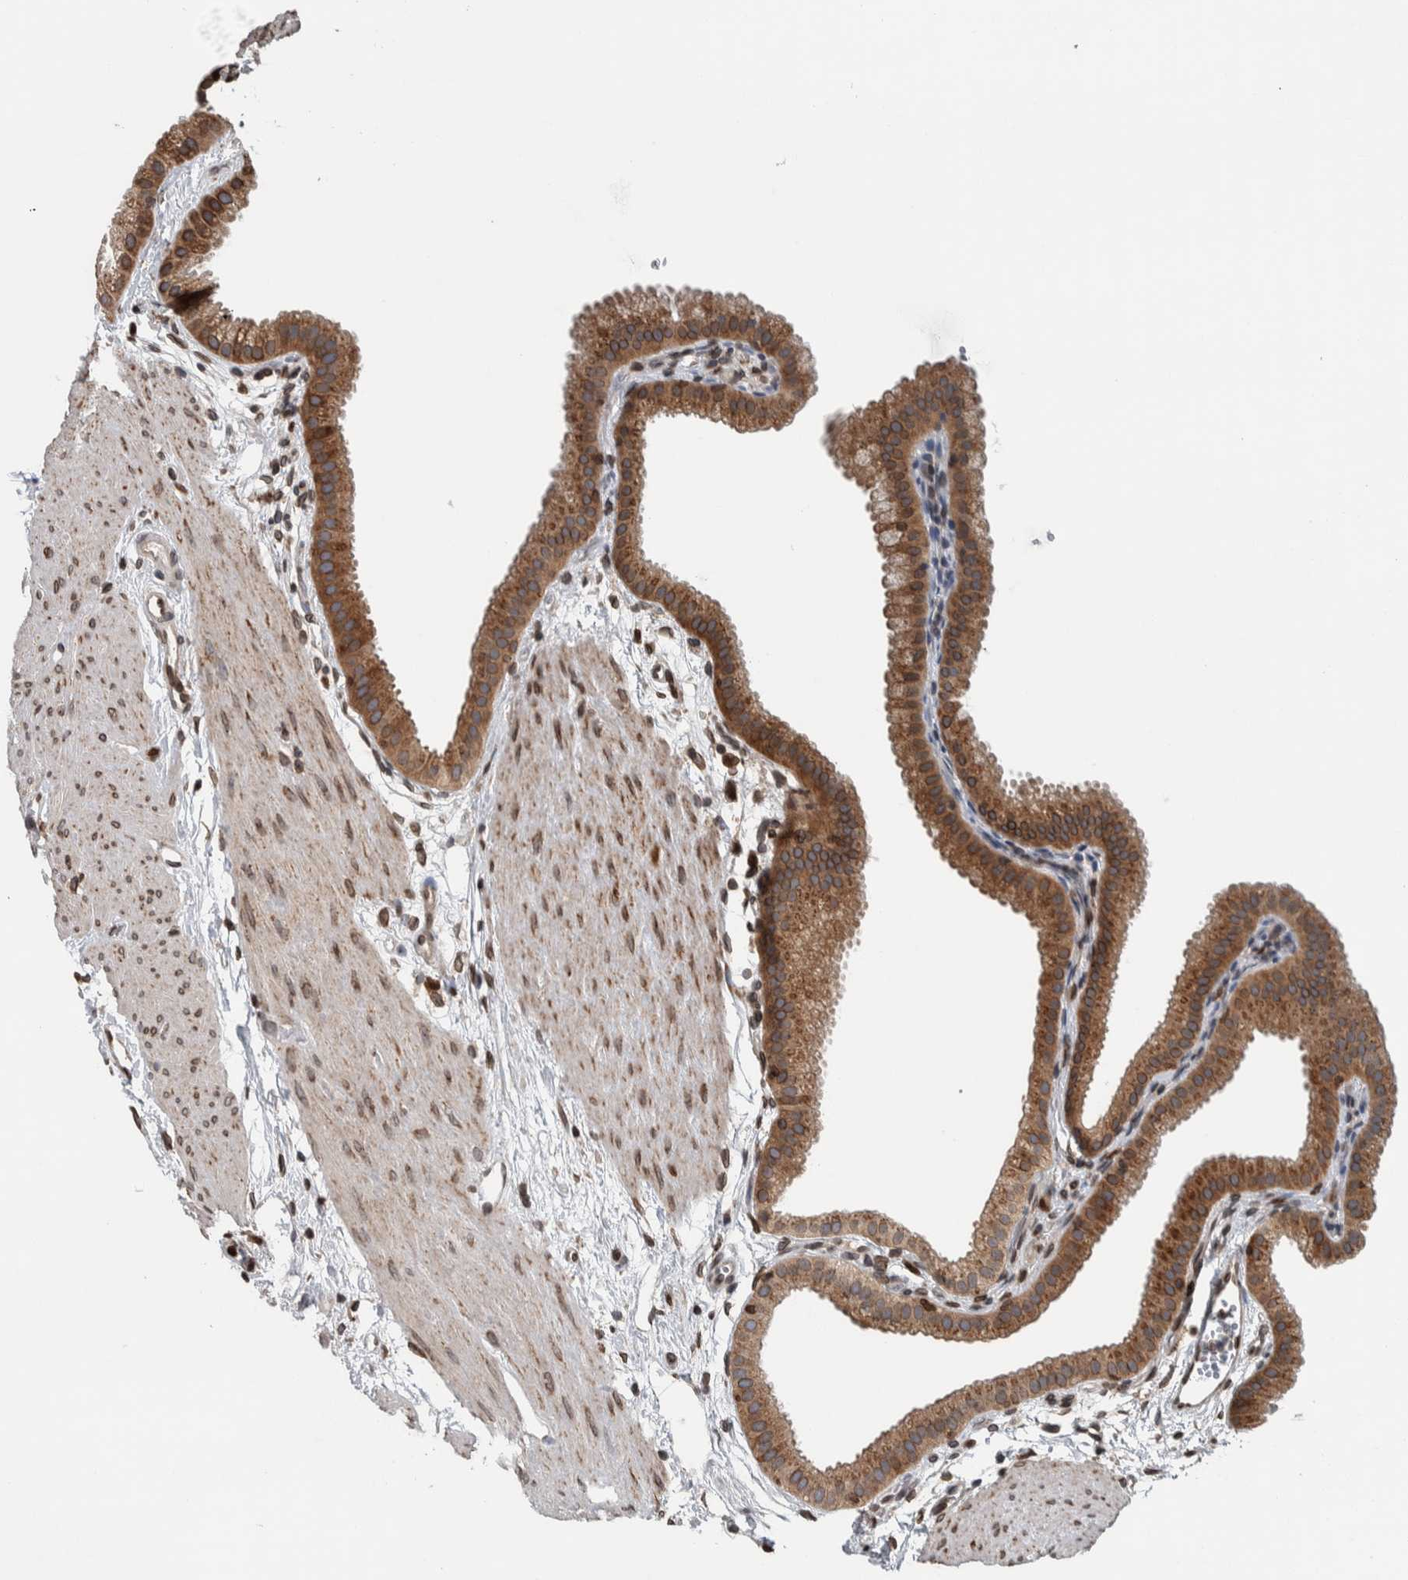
{"staining": {"intensity": "moderate", "quantity": ">75%", "location": "cytoplasmic/membranous,nuclear"}, "tissue": "gallbladder", "cell_type": "Glandular cells", "image_type": "normal", "snomed": [{"axis": "morphology", "description": "Normal tissue, NOS"}, {"axis": "topography", "description": "Gallbladder"}], "caption": "DAB immunohistochemical staining of unremarkable human gallbladder demonstrates moderate cytoplasmic/membranous,nuclear protein expression in approximately >75% of glandular cells. (brown staining indicates protein expression, while blue staining denotes nuclei).", "gene": "FAM135B", "patient": {"sex": "female", "age": 64}}